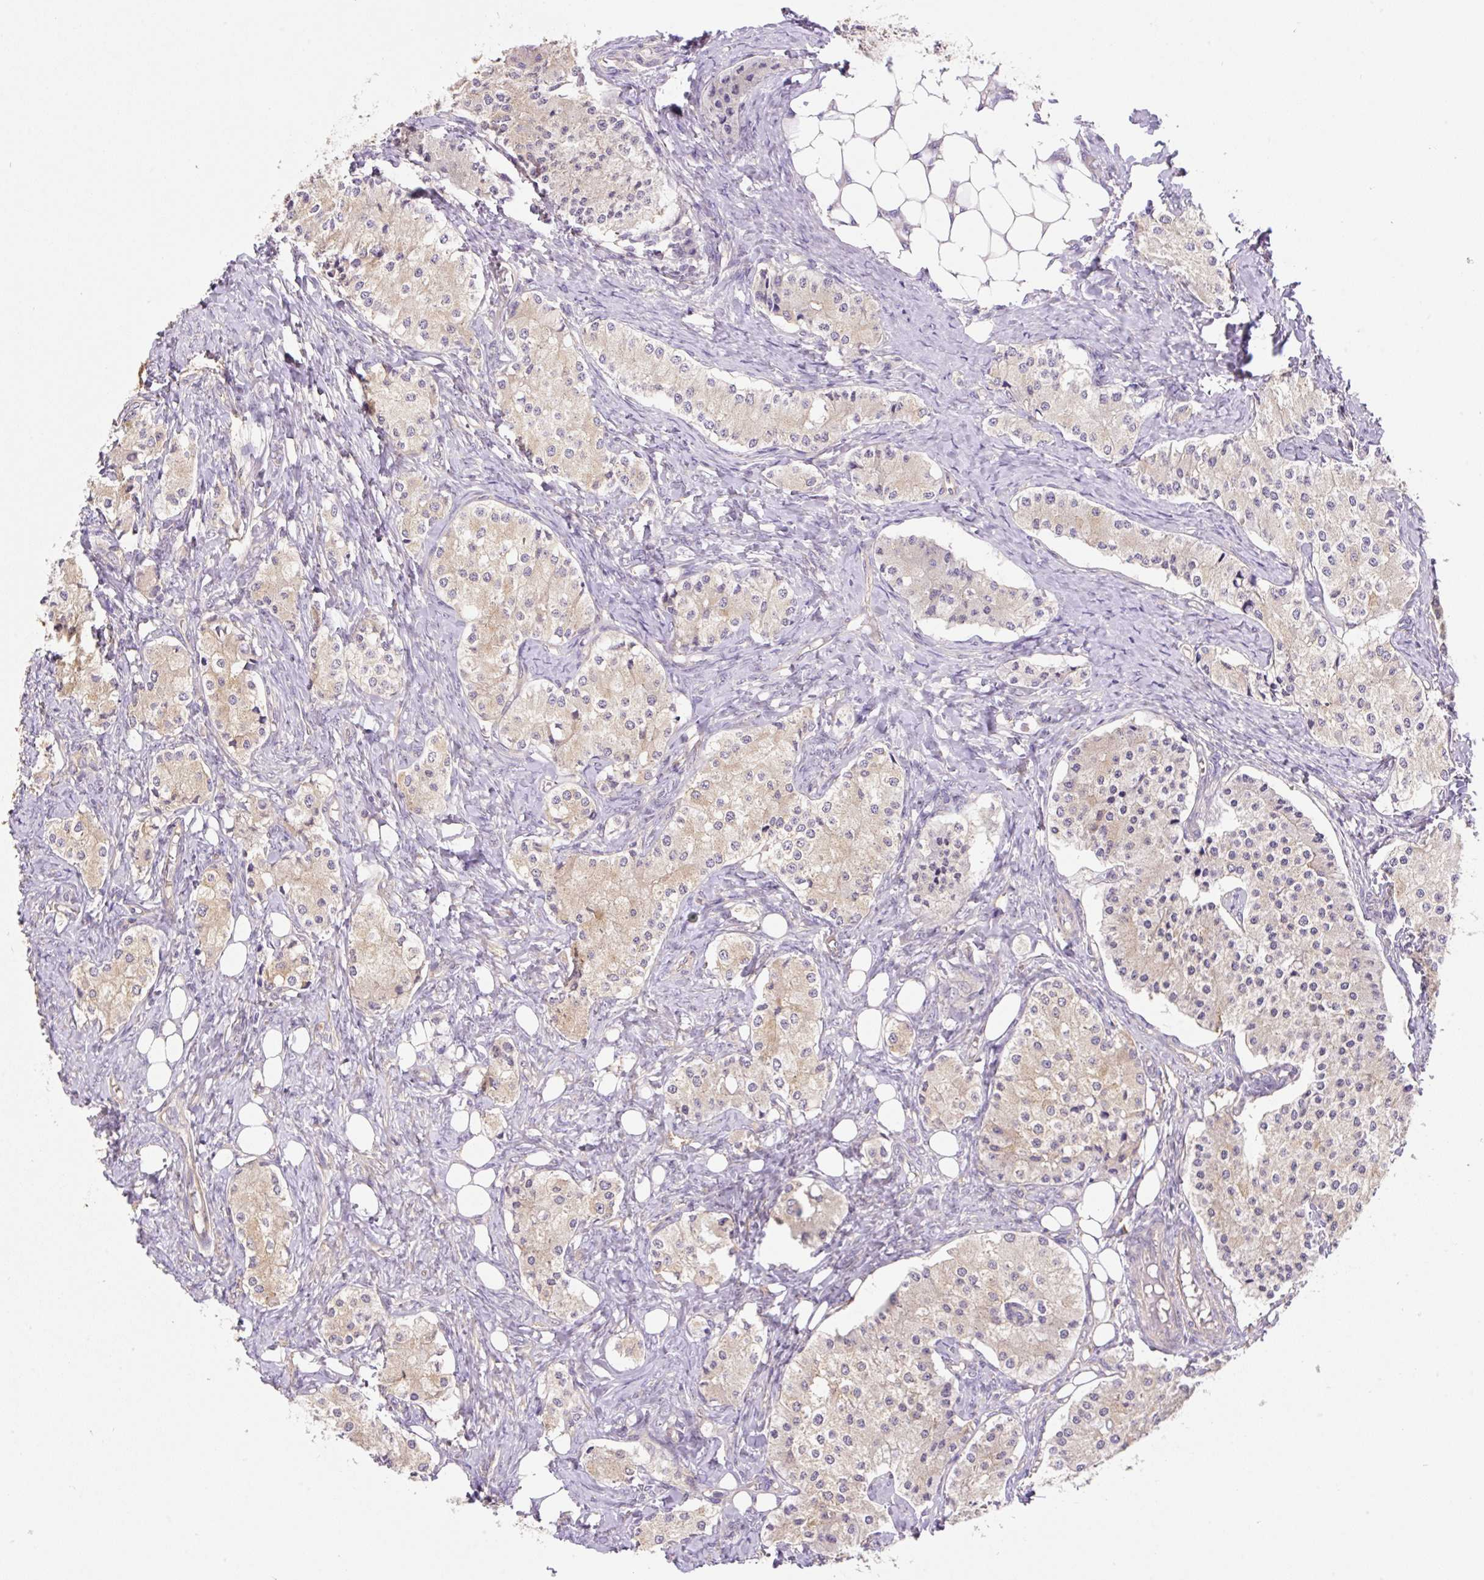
{"staining": {"intensity": "weak", "quantity": "<25%", "location": "cytoplasmic/membranous"}, "tissue": "carcinoid", "cell_type": "Tumor cells", "image_type": "cancer", "snomed": [{"axis": "morphology", "description": "Carcinoid, malignant, NOS"}, {"axis": "topography", "description": "Colon"}], "caption": "Photomicrograph shows no protein staining in tumor cells of malignant carcinoid tissue.", "gene": "COX8A", "patient": {"sex": "female", "age": 52}}